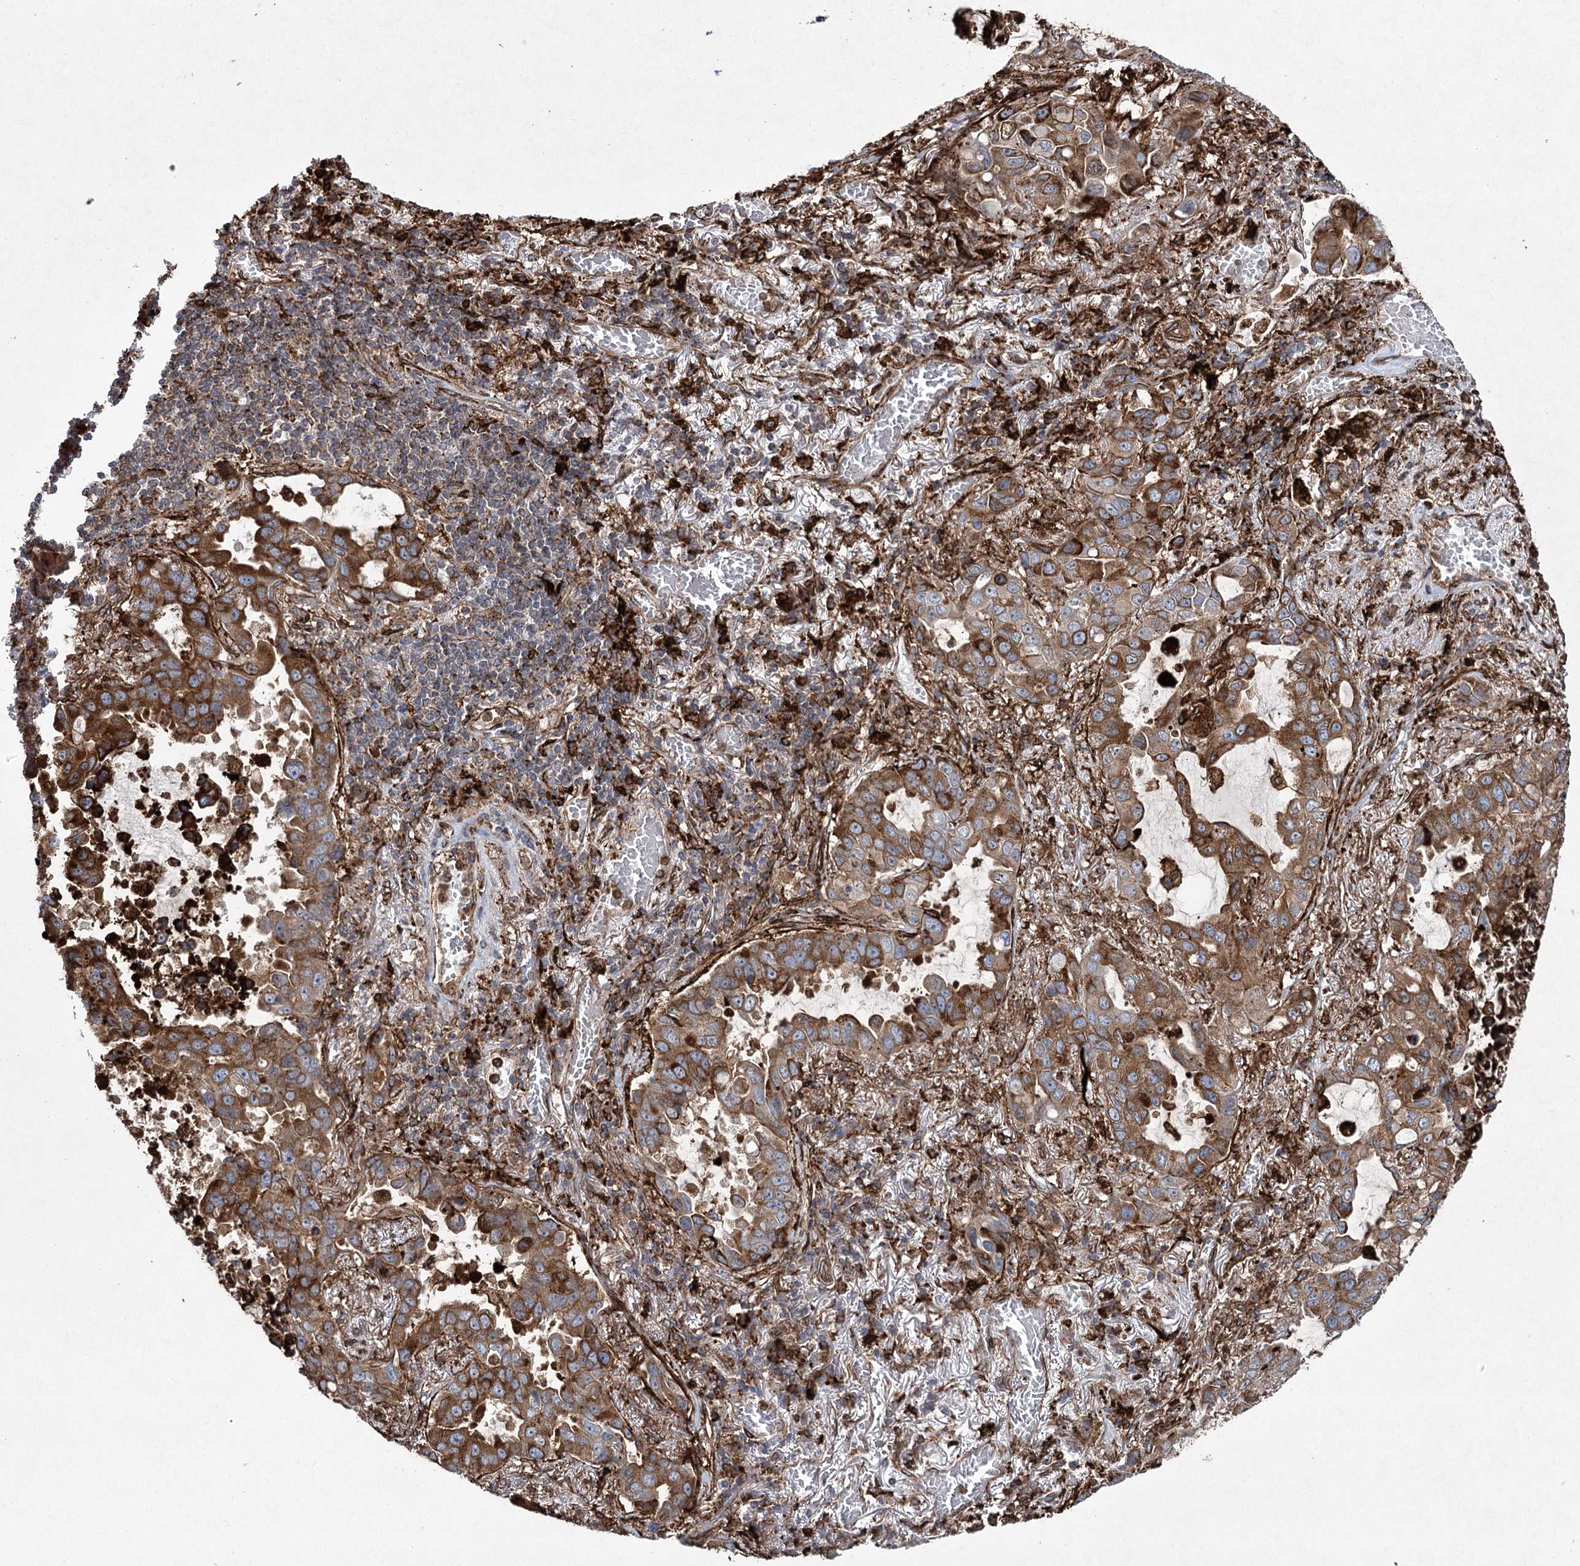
{"staining": {"intensity": "moderate", "quantity": ">75%", "location": "cytoplasmic/membranous"}, "tissue": "lung cancer", "cell_type": "Tumor cells", "image_type": "cancer", "snomed": [{"axis": "morphology", "description": "Adenocarcinoma, NOS"}, {"axis": "topography", "description": "Lung"}], "caption": "Immunohistochemical staining of adenocarcinoma (lung) exhibits medium levels of moderate cytoplasmic/membranous staining in about >75% of tumor cells.", "gene": "DCUN1D4", "patient": {"sex": "male", "age": 64}}